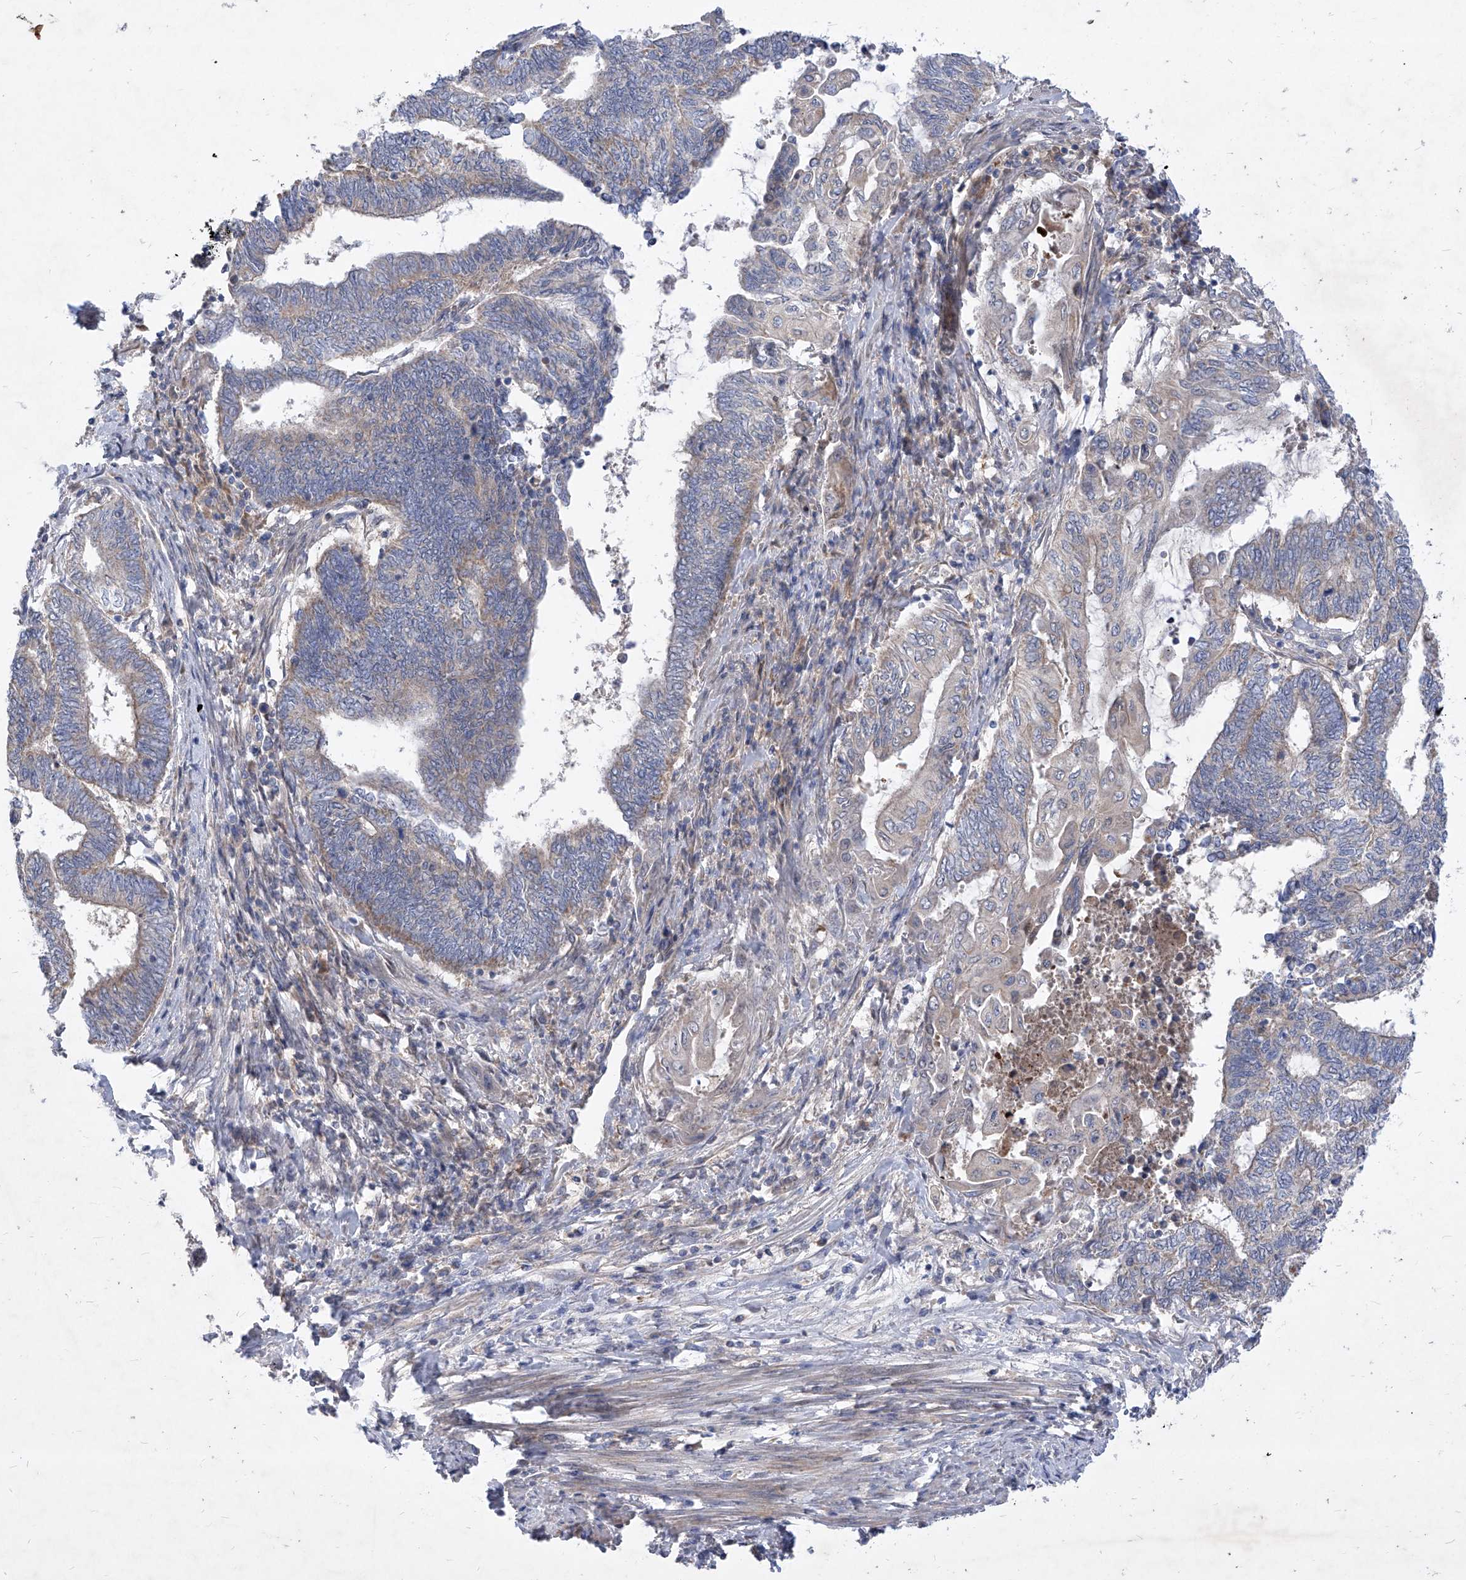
{"staining": {"intensity": "negative", "quantity": "none", "location": "none"}, "tissue": "endometrial cancer", "cell_type": "Tumor cells", "image_type": "cancer", "snomed": [{"axis": "morphology", "description": "Adenocarcinoma, NOS"}, {"axis": "topography", "description": "Uterus"}, {"axis": "topography", "description": "Endometrium"}], "caption": "DAB immunohistochemical staining of adenocarcinoma (endometrial) exhibits no significant positivity in tumor cells.", "gene": "COQ3", "patient": {"sex": "female", "age": 70}}